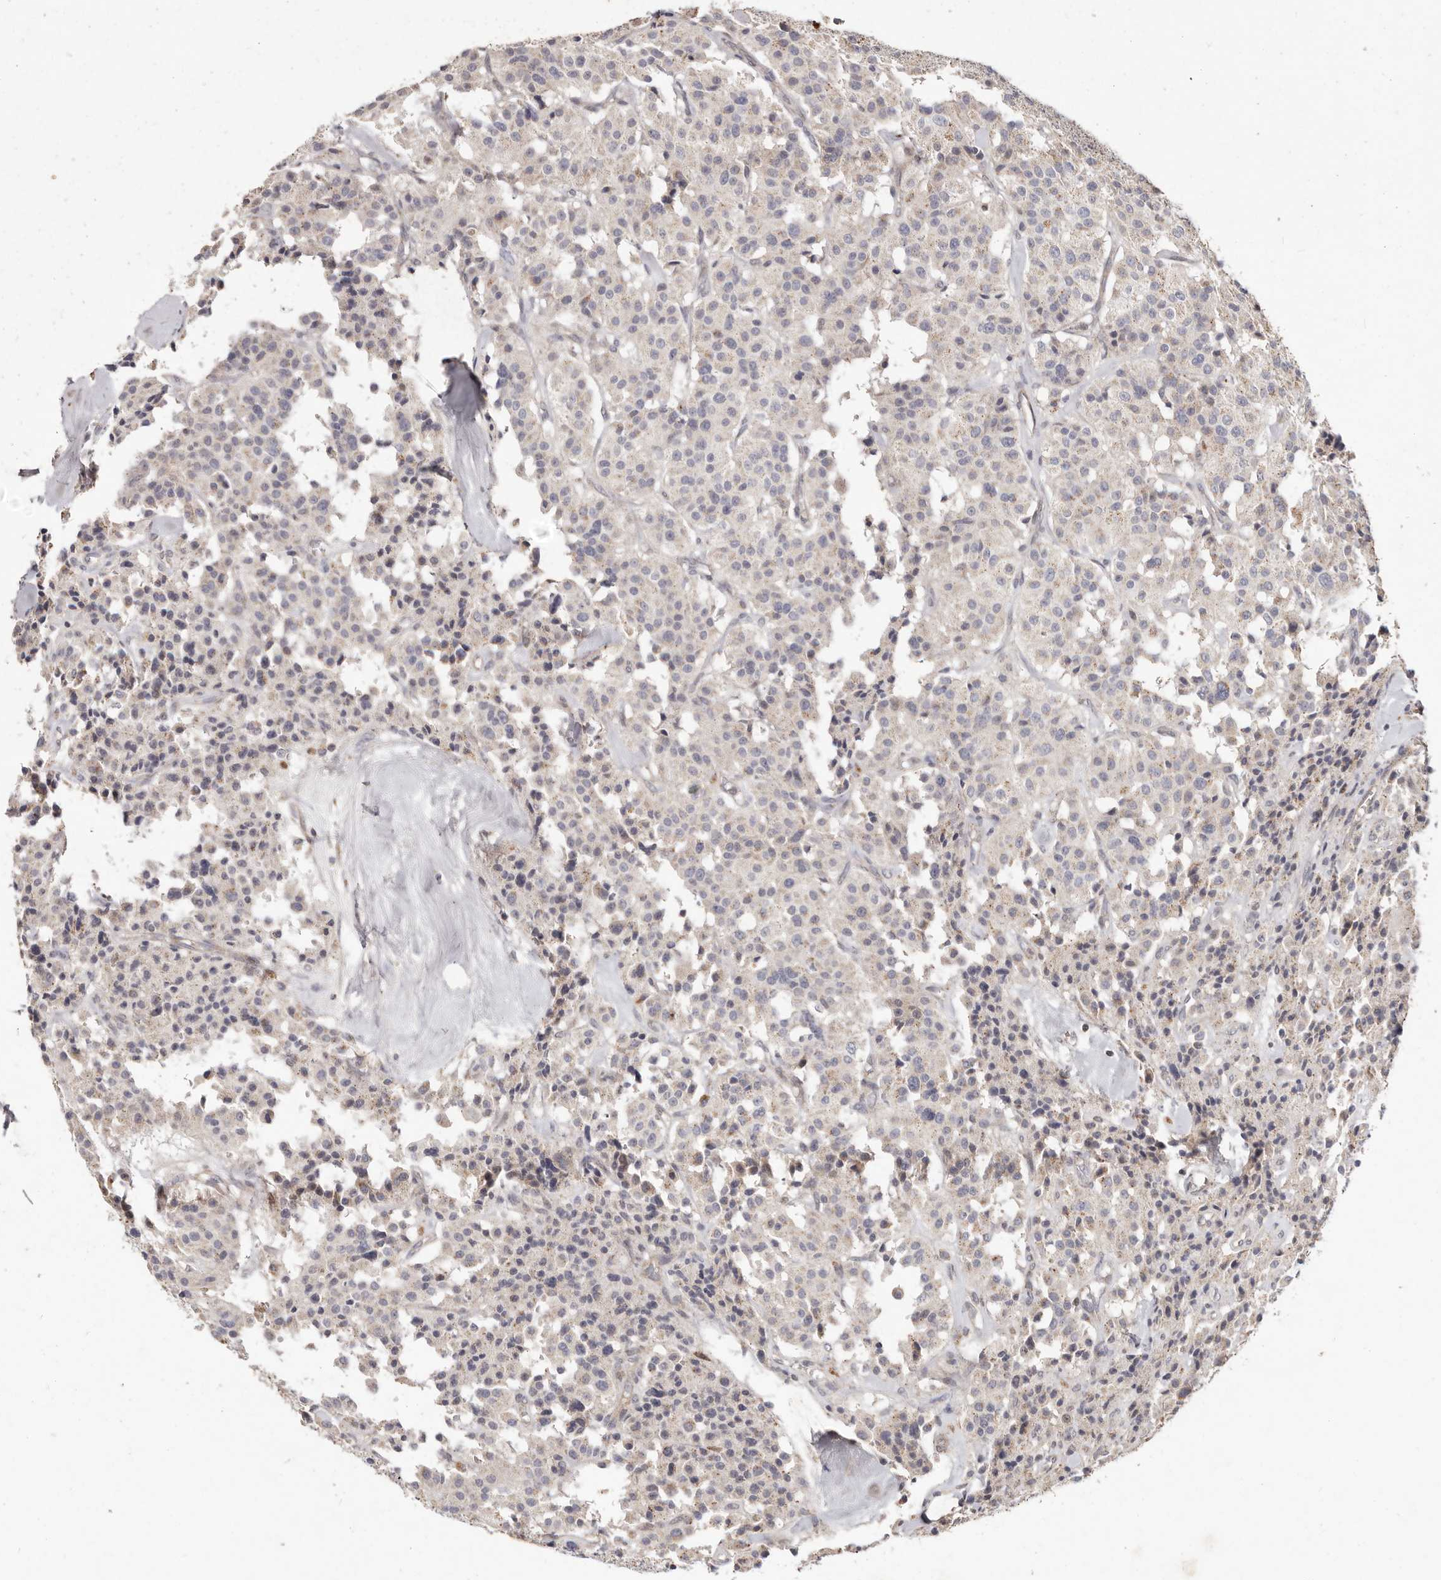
{"staining": {"intensity": "negative", "quantity": "none", "location": "none"}, "tissue": "carcinoid", "cell_type": "Tumor cells", "image_type": "cancer", "snomed": [{"axis": "morphology", "description": "Carcinoid, malignant, NOS"}, {"axis": "topography", "description": "Lung"}], "caption": "Immunohistochemistry image of neoplastic tissue: malignant carcinoid stained with DAB (3,3'-diaminobenzidine) displays no significant protein expression in tumor cells. (Stains: DAB IHC with hematoxylin counter stain, Microscopy: brightfield microscopy at high magnification).", "gene": "PLOD2", "patient": {"sex": "male", "age": 30}}